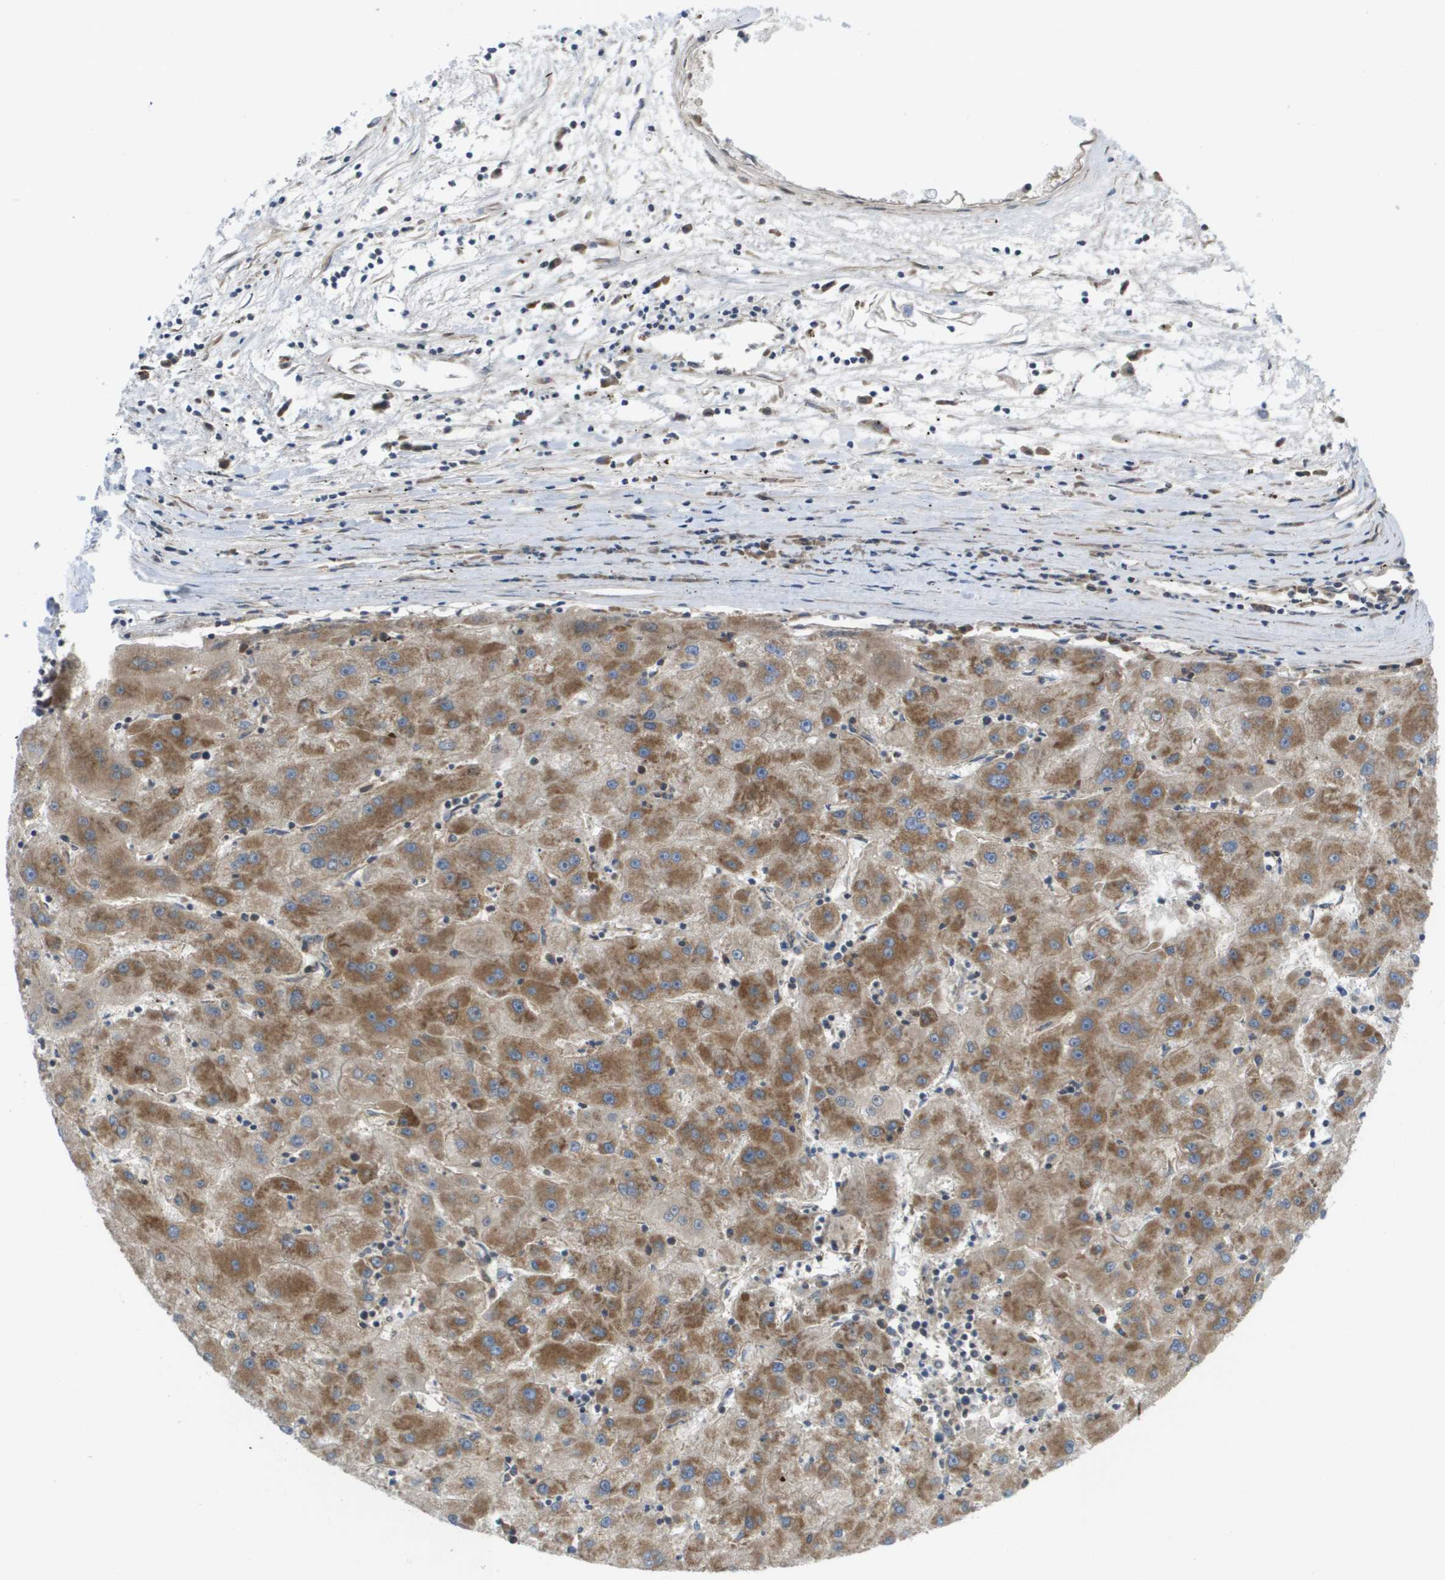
{"staining": {"intensity": "moderate", "quantity": ">75%", "location": "cytoplasmic/membranous"}, "tissue": "liver cancer", "cell_type": "Tumor cells", "image_type": "cancer", "snomed": [{"axis": "morphology", "description": "Carcinoma, Hepatocellular, NOS"}, {"axis": "topography", "description": "Liver"}], "caption": "Brown immunohistochemical staining in human hepatocellular carcinoma (liver) demonstrates moderate cytoplasmic/membranous staining in about >75% of tumor cells. (DAB IHC, brown staining for protein, blue staining for nuclei).", "gene": "FIS1", "patient": {"sex": "male", "age": 72}}